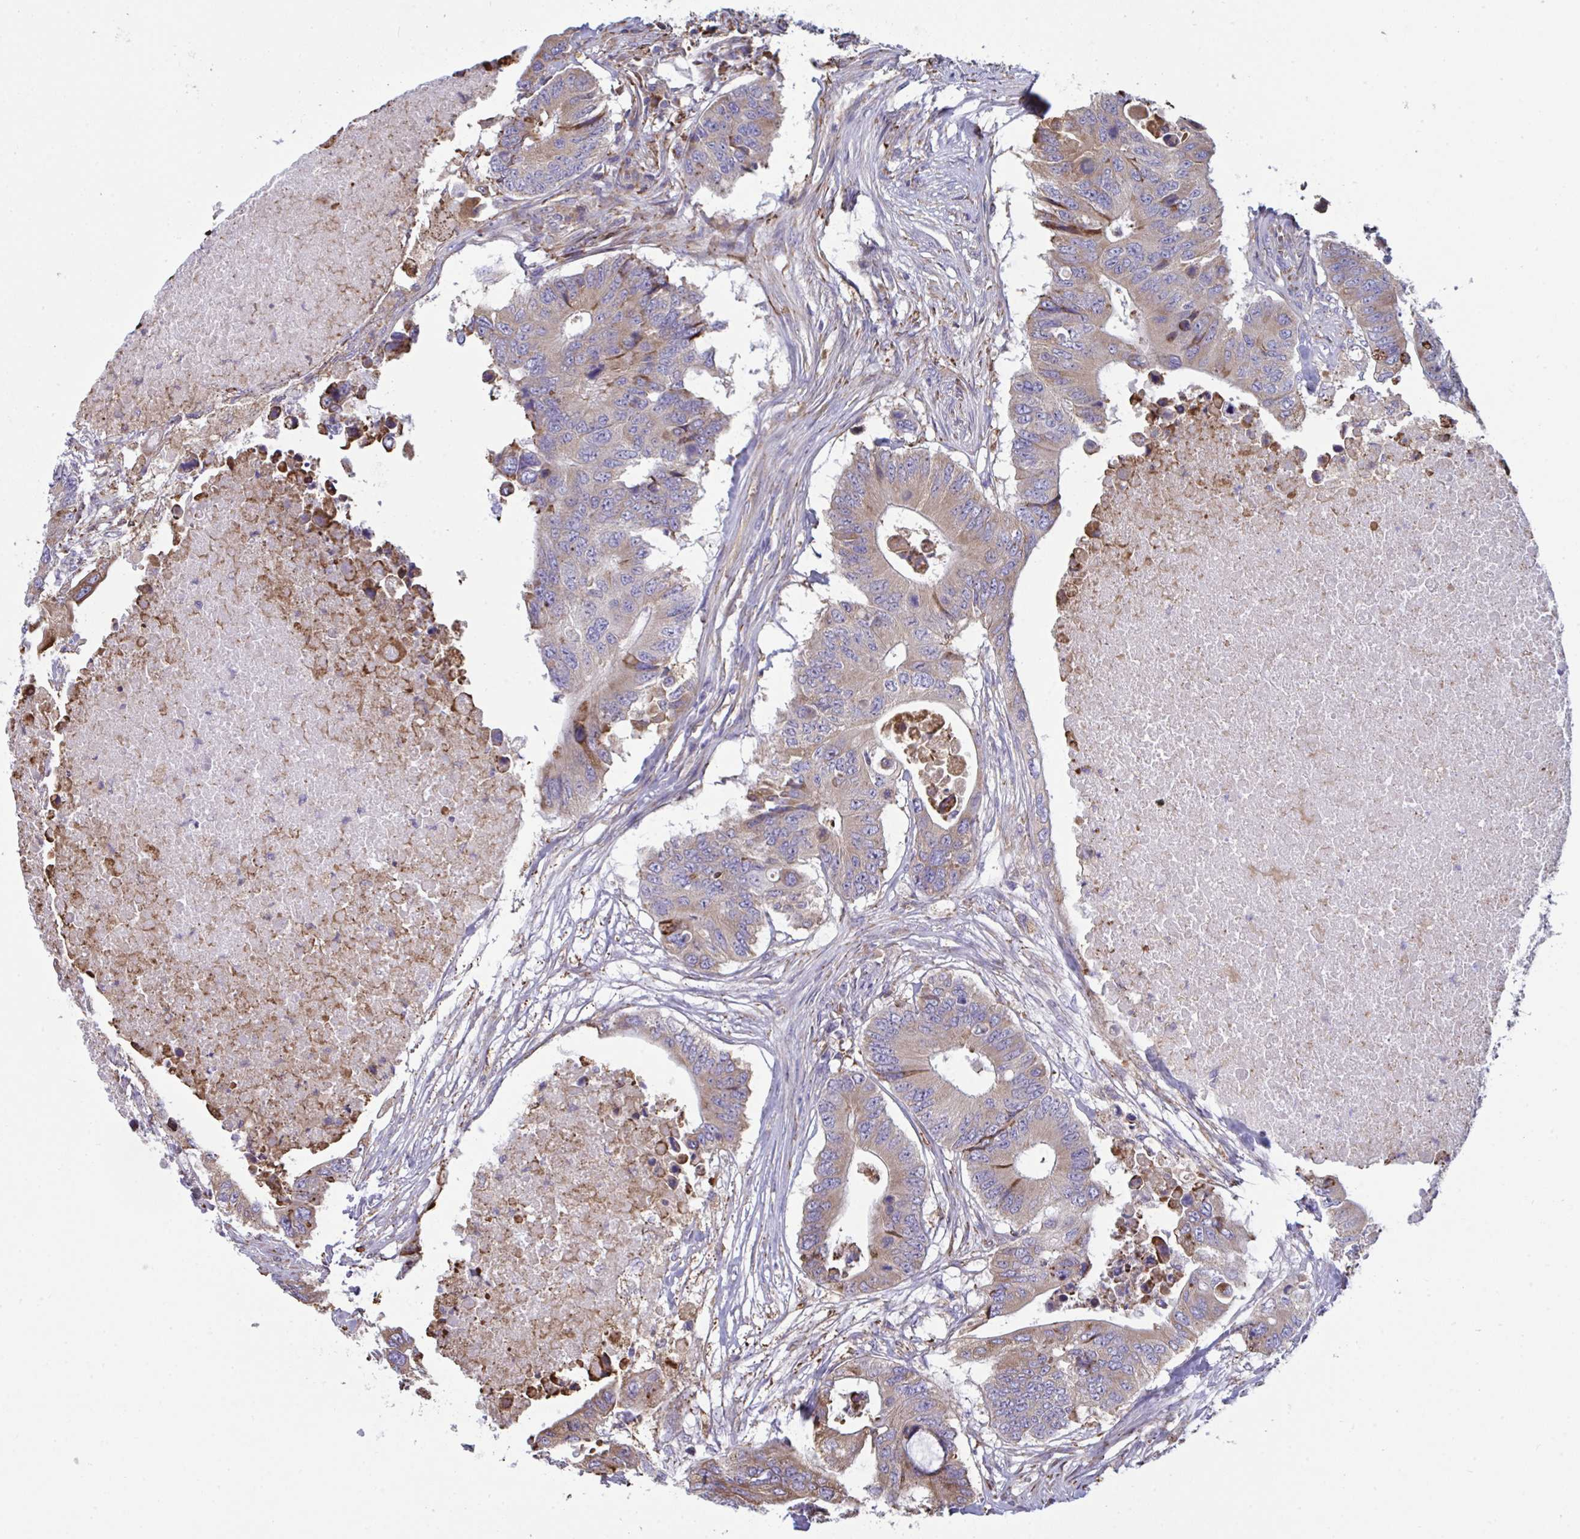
{"staining": {"intensity": "weak", "quantity": "25%-75%", "location": "cytoplasmic/membranous"}, "tissue": "colorectal cancer", "cell_type": "Tumor cells", "image_type": "cancer", "snomed": [{"axis": "morphology", "description": "Adenocarcinoma, NOS"}, {"axis": "topography", "description": "Colon"}], "caption": "An image of colorectal cancer (adenocarcinoma) stained for a protein exhibits weak cytoplasmic/membranous brown staining in tumor cells.", "gene": "MYMK", "patient": {"sex": "male", "age": 71}}